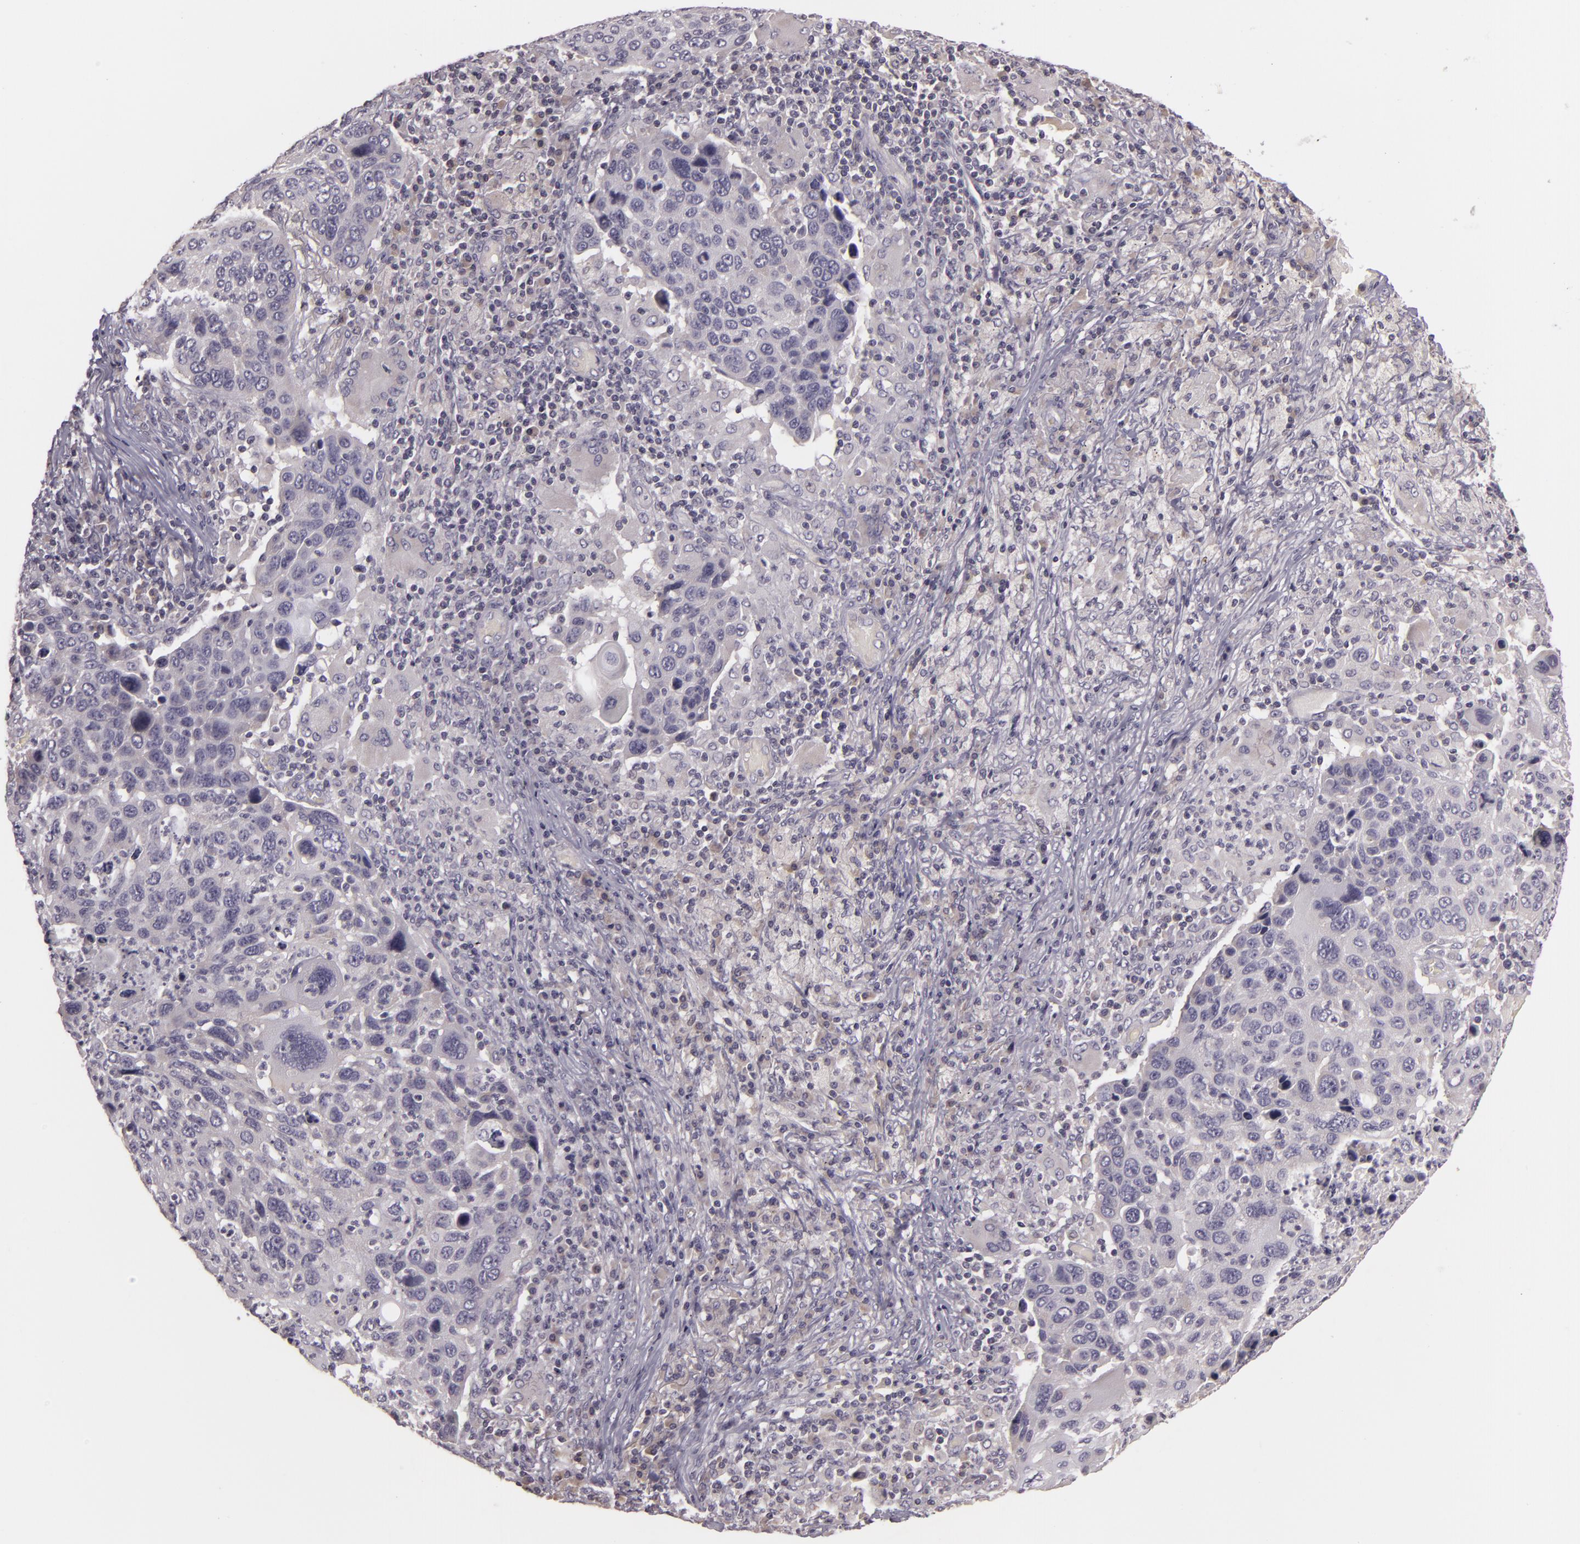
{"staining": {"intensity": "negative", "quantity": "none", "location": "none"}, "tissue": "lung cancer", "cell_type": "Tumor cells", "image_type": "cancer", "snomed": [{"axis": "morphology", "description": "Squamous cell carcinoma, NOS"}, {"axis": "topography", "description": "Lung"}], "caption": "Immunohistochemical staining of human lung cancer shows no significant expression in tumor cells.", "gene": "RALGAPA1", "patient": {"sex": "male", "age": 68}}